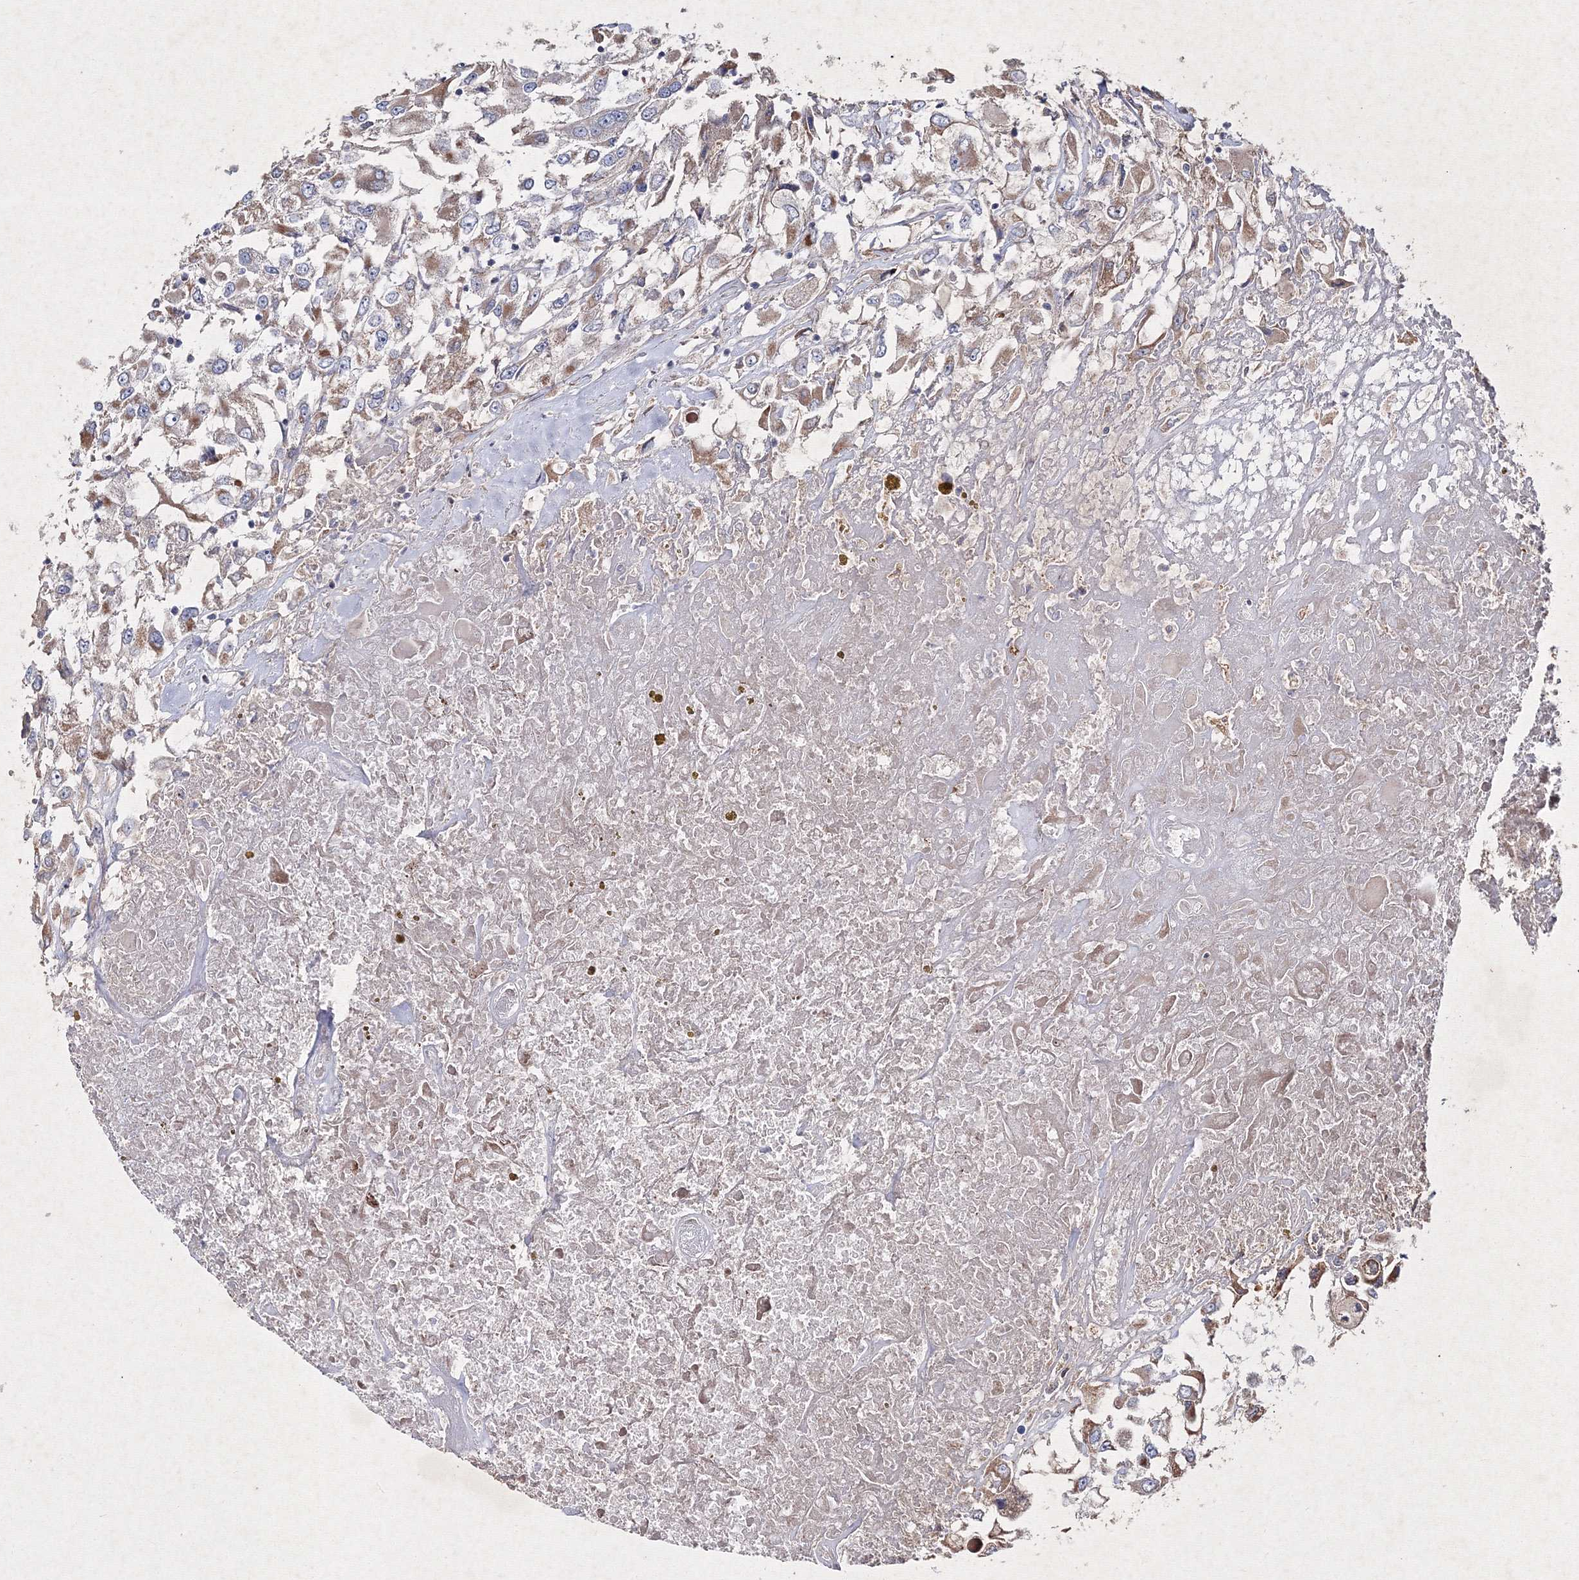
{"staining": {"intensity": "weak", "quantity": ">75%", "location": "cytoplasmic/membranous"}, "tissue": "renal cancer", "cell_type": "Tumor cells", "image_type": "cancer", "snomed": [{"axis": "morphology", "description": "Adenocarcinoma, NOS"}, {"axis": "topography", "description": "Kidney"}], "caption": "The micrograph demonstrates a brown stain indicating the presence of a protein in the cytoplasmic/membranous of tumor cells in renal cancer. The staining was performed using DAB to visualize the protein expression in brown, while the nuclei were stained in blue with hematoxylin (Magnification: 20x).", "gene": "GFM1", "patient": {"sex": "female", "age": 52}}